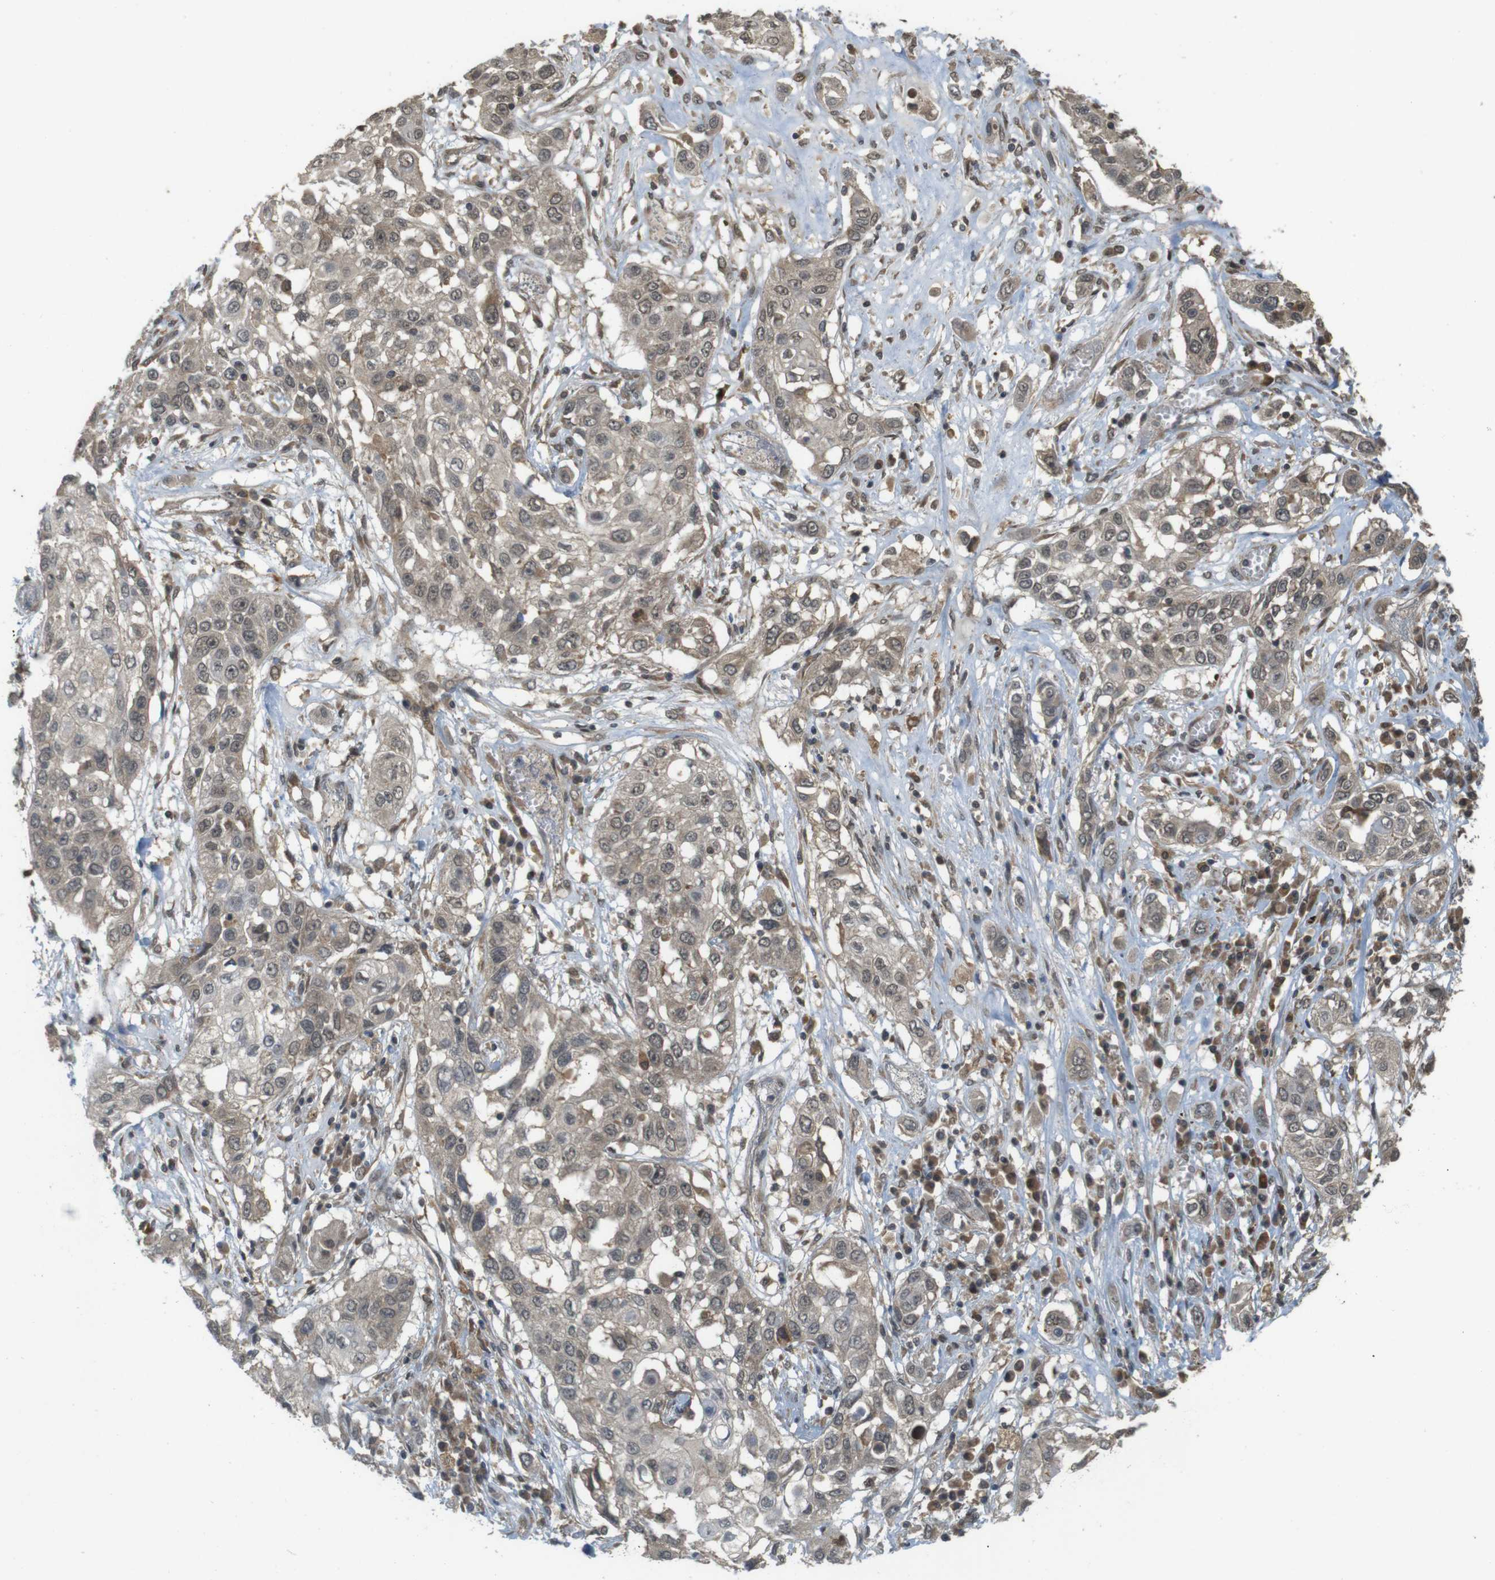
{"staining": {"intensity": "moderate", "quantity": ">75%", "location": "cytoplasmic/membranous,nuclear"}, "tissue": "lung cancer", "cell_type": "Tumor cells", "image_type": "cancer", "snomed": [{"axis": "morphology", "description": "Squamous cell carcinoma, NOS"}, {"axis": "topography", "description": "Lung"}], "caption": "Human lung cancer (squamous cell carcinoma) stained for a protein (brown) exhibits moderate cytoplasmic/membranous and nuclear positive staining in approximately >75% of tumor cells.", "gene": "RNF130", "patient": {"sex": "male", "age": 71}}